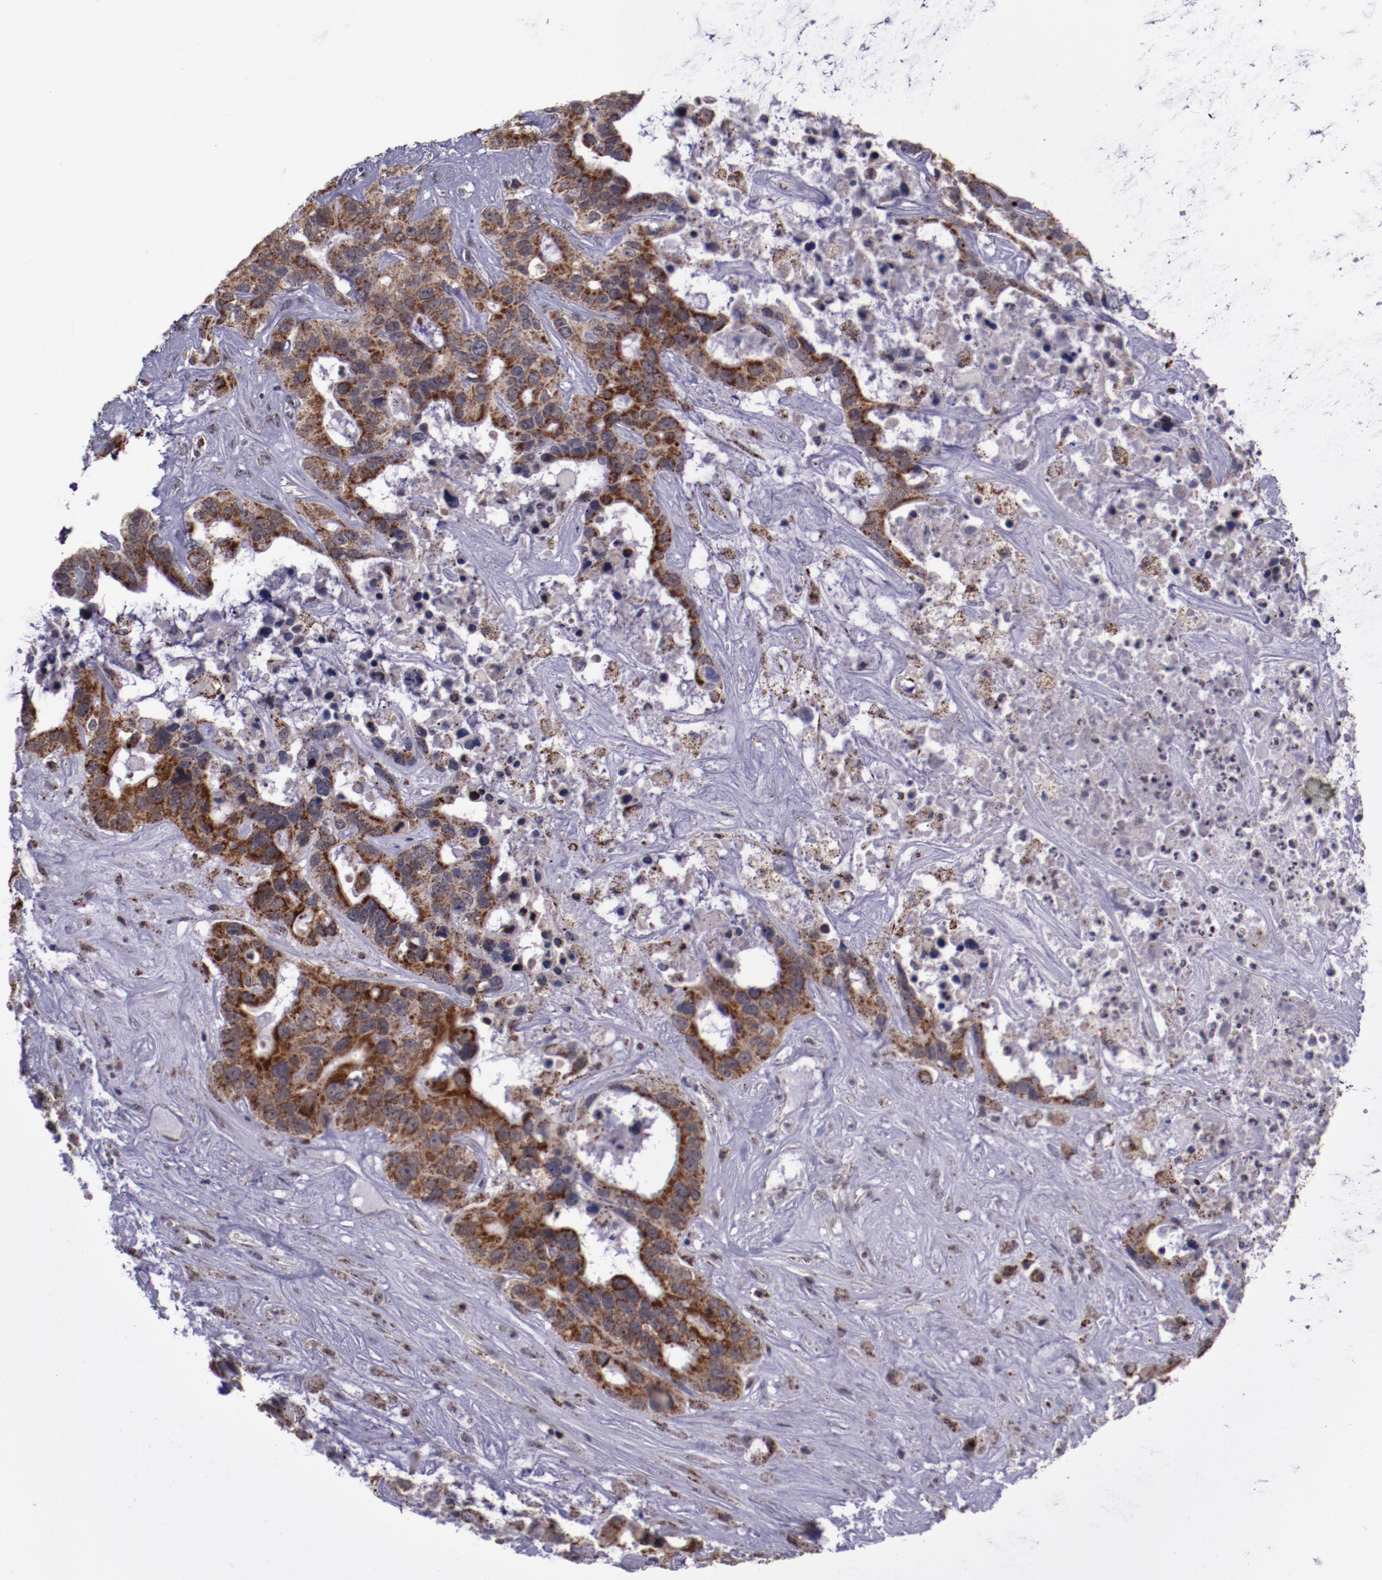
{"staining": {"intensity": "moderate", "quantity": ">75%", "location": "cytoplasmic/membranous"}, "tissue": "liver cancer", "cell_type": "Tumor cells", "image_type": "cancer", "snomed": [{"axis": "morphology", "description": "Cholangiocarcinoma"}, {"axis": "topography", "description": "Liver"}], "caption": "Immunohistochemical staining of cholangiocarcinoma (liver) displays medium levels of moderate cytoplasmic/membranous protein expression in about >75% of tumor cells.", "gene": "LONP1", "patient": {"sex": "female", "age": 65}}